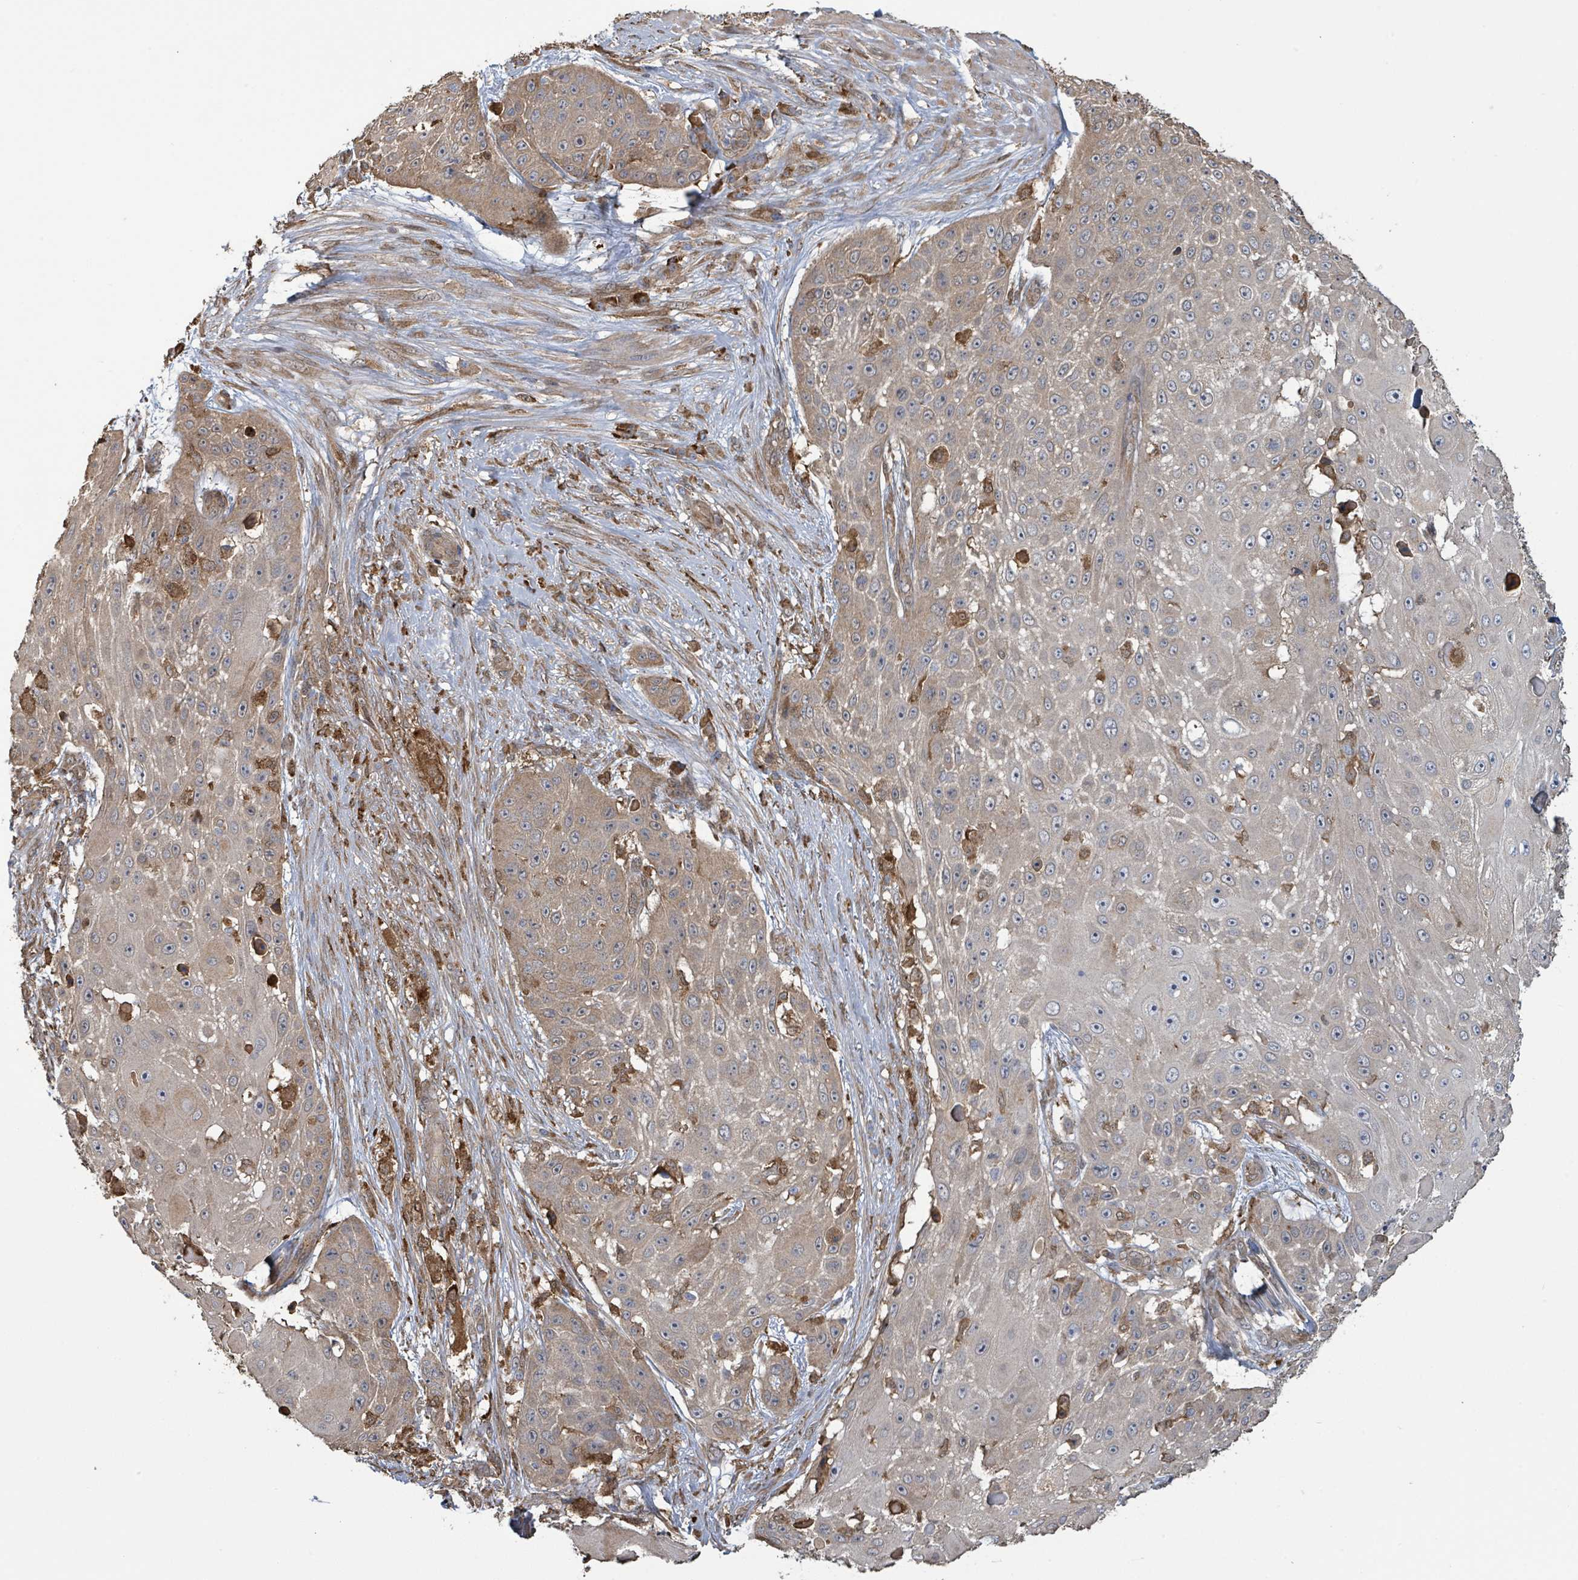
{"staining": {"intensity": "moderate", "quantity": ">75%", "location": "cytoplasmic/membranous"}, "tissue": "skin cancer", "cell_type": "Tumor cells", "image_type": "cancer", "snomed": [{"axis": "morphology", "description": "Squamous cell carcinoma, NOS"}, {"axis": "topography", "description": "Skin"}], "caption": "Squamous cell carcinoma (skin) was stained to show a protein in brown. There is medium levels of moderate cytoplasmic/membranous staining in about >75% of tumor cells. (DAB IHC, brown staining for protein, blue staining for nuclei).", "gene": "ARPIN", "patient": {"sex": "female", "age": 86}}